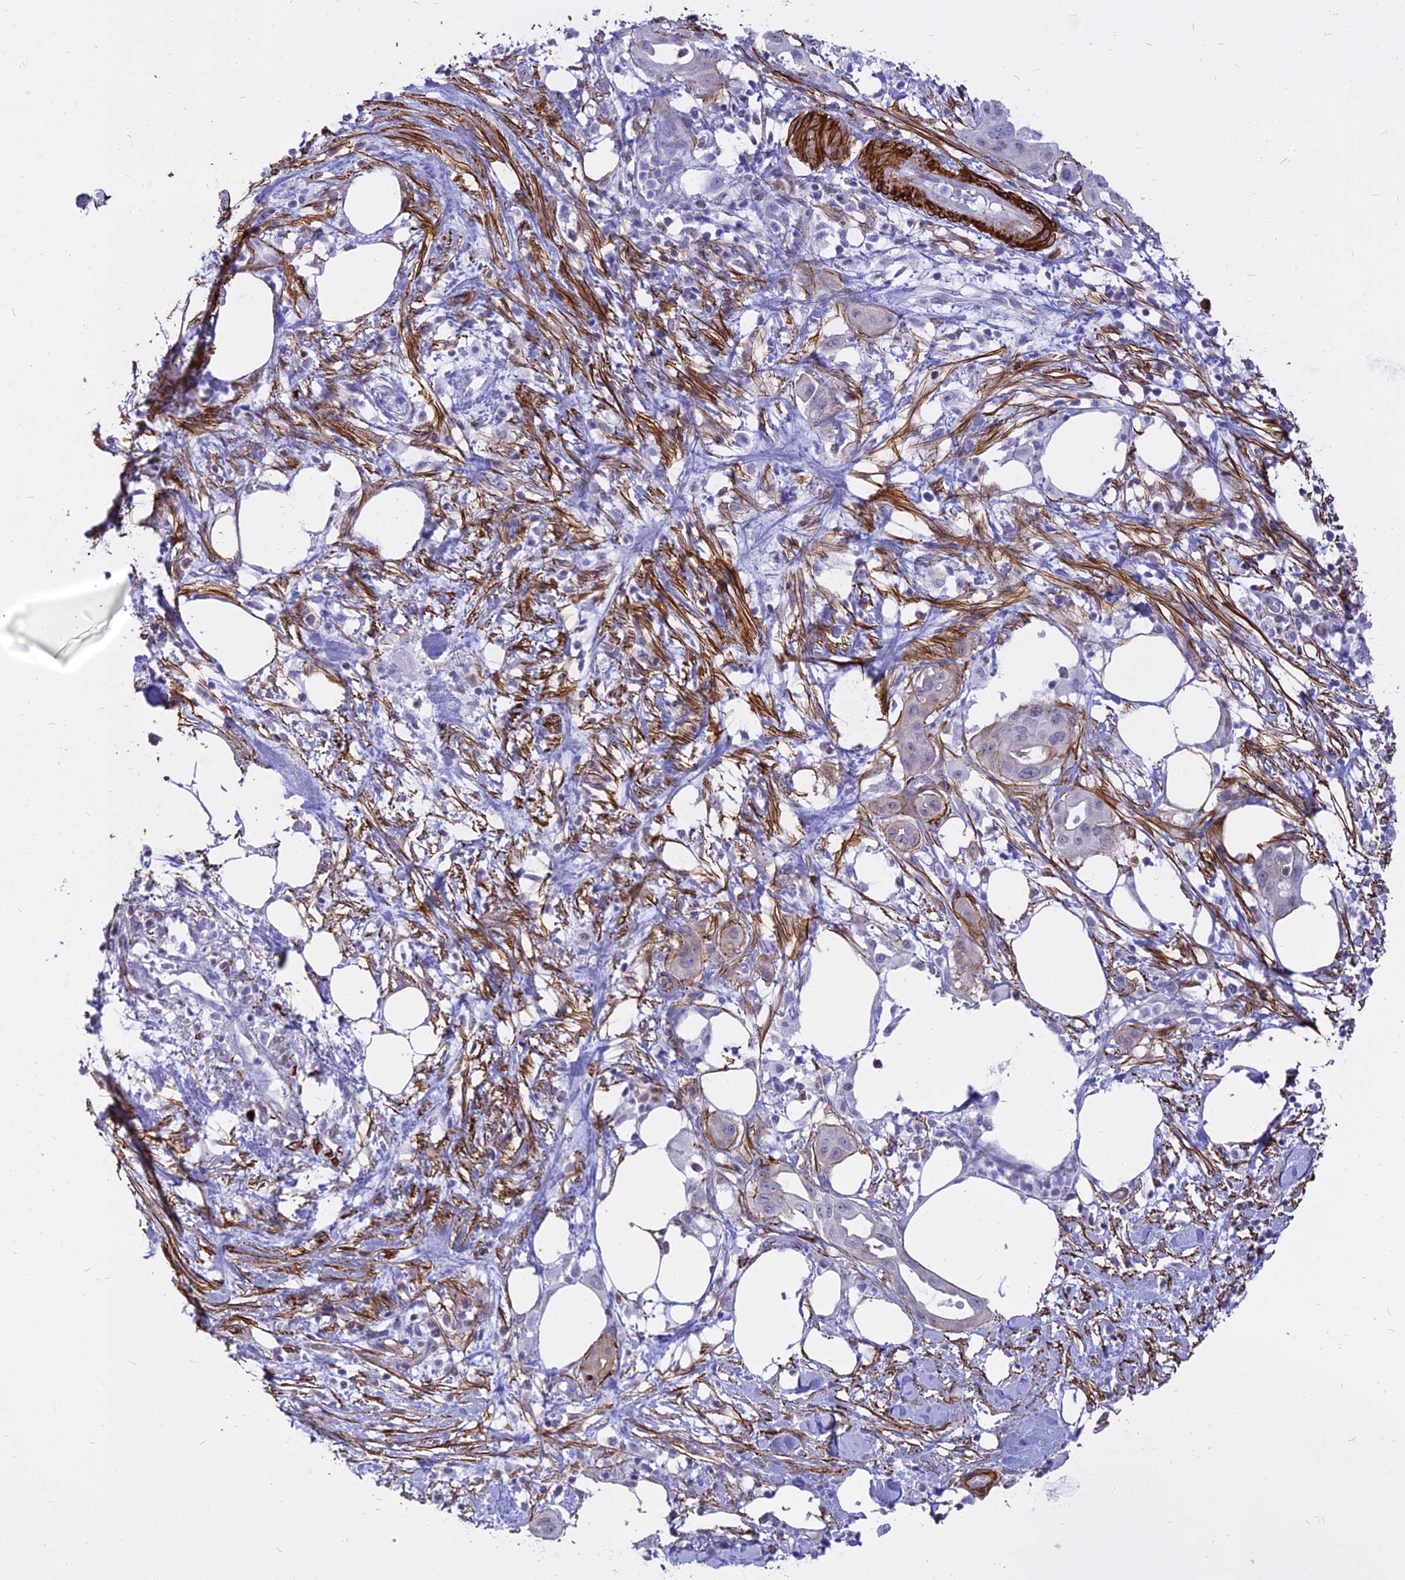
{"staining": {"intensity": "negative", "quantity": "none", "location": "none"}, "tissue": "pancreatic cancer", "cell_type": "Tumor cells", "image_type": "cancer", "snomed": [{"axis": "morphology", "description": "Adenocarcinoma, NOS"}, {"axis": "topography", "description": "Pancreas"}], "caption": "Photomicrograph shows no protein positivity in tumor cells of pancreatic adenocarcinoma tissue.", "gene": "CENPV", "patient": {"sex": "male", "age": 68}}